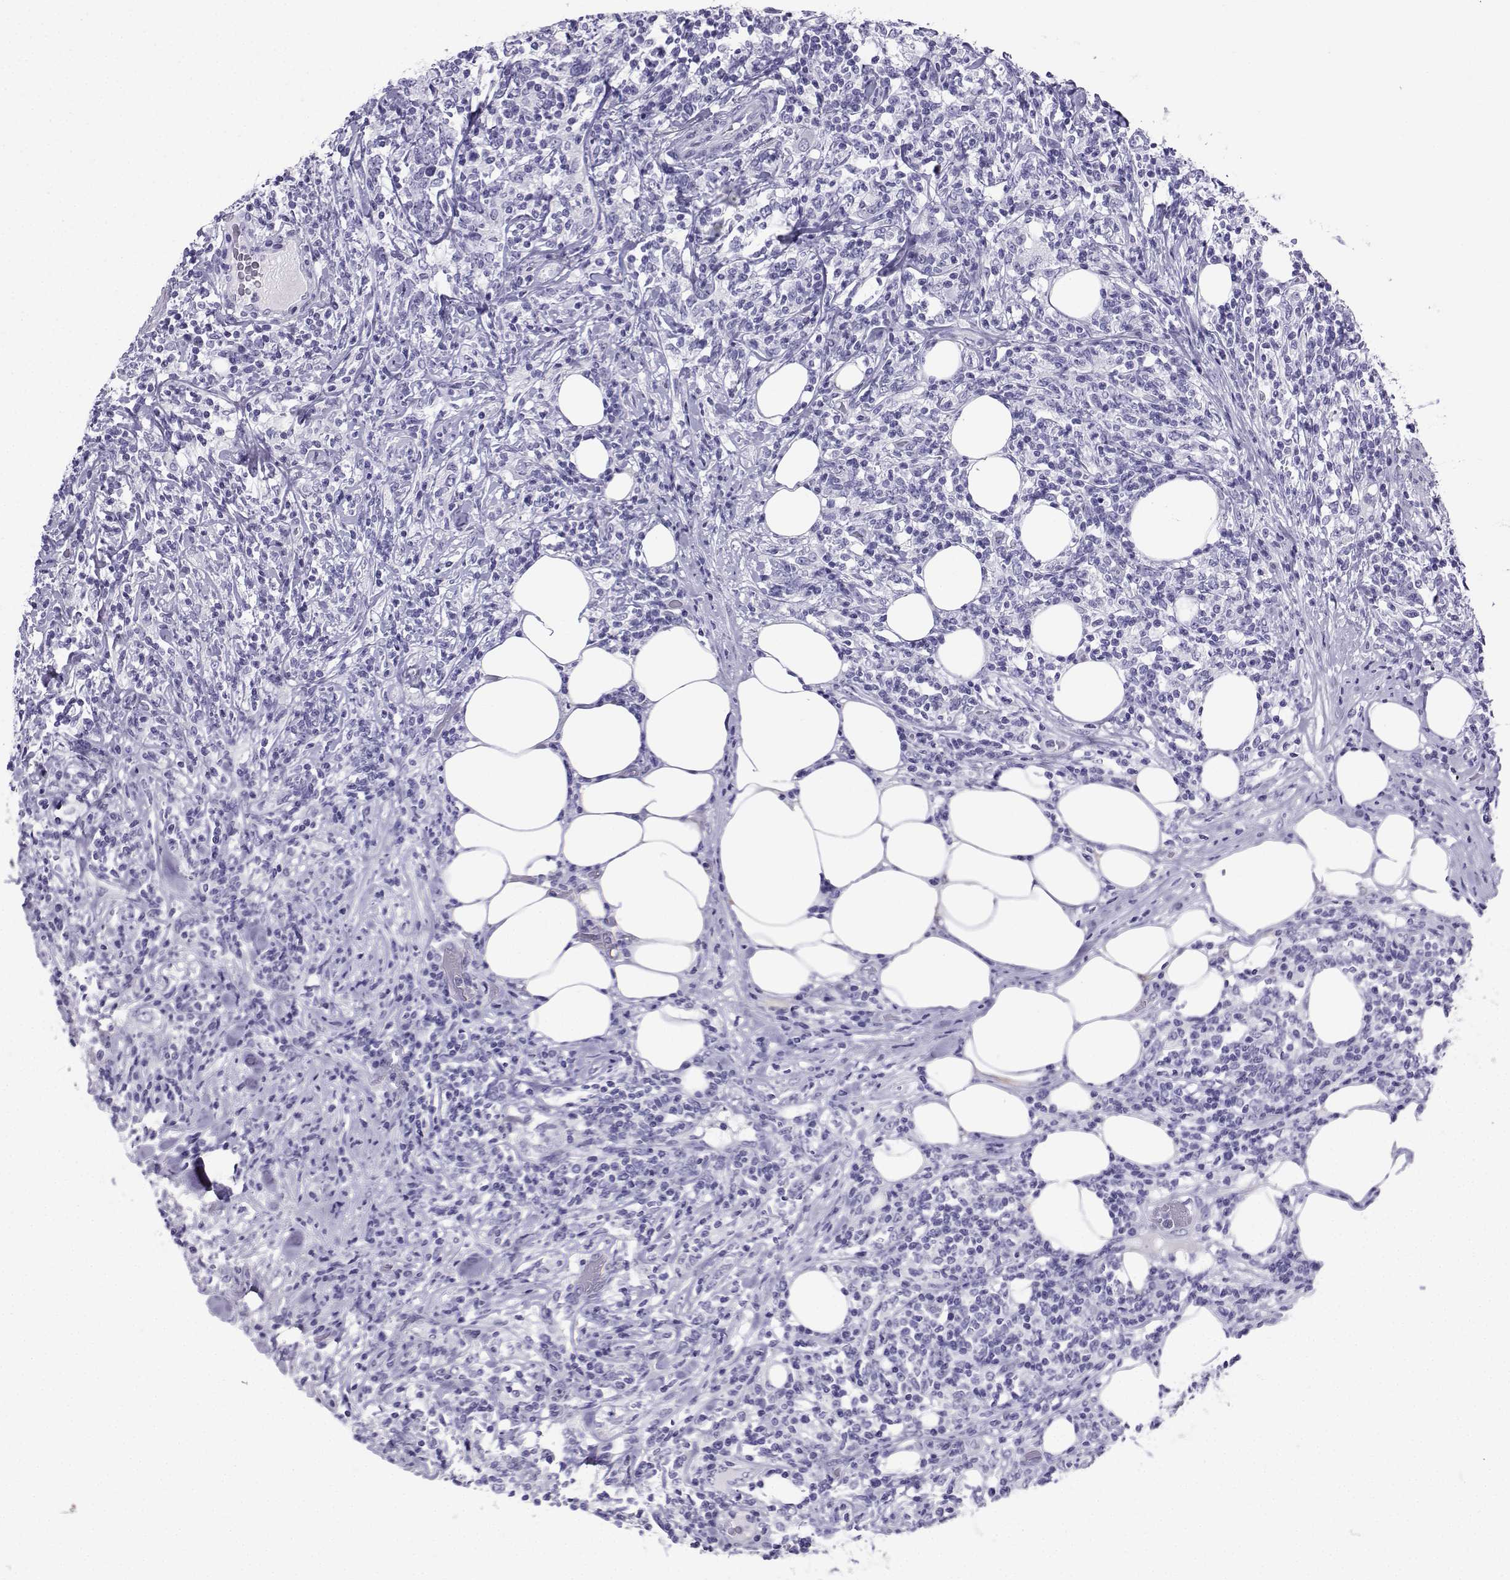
{"staining": {"intensity": "negative", "quantity": "none", "location": "none"}, "tissue": "lymphoma", "cell_type": "Tumor cells", "image_type": "cancer", "snomed": [{"axis": "morphology", "description": "Malignant lymphoma, non-Hodgkin's type, High grade"}, {"axis": "topography", "description": "Lymph node"}], "caption": "Lymphoma was stained to show a protein in brown. There is no significant positivity in tumor cells. (Brightfield microscopy of DAB (3,3'-diaminobenzidine) IHC at high magnification).", "gene": "SLC18A2", "patient": {"sex": "female", "age": 84}}